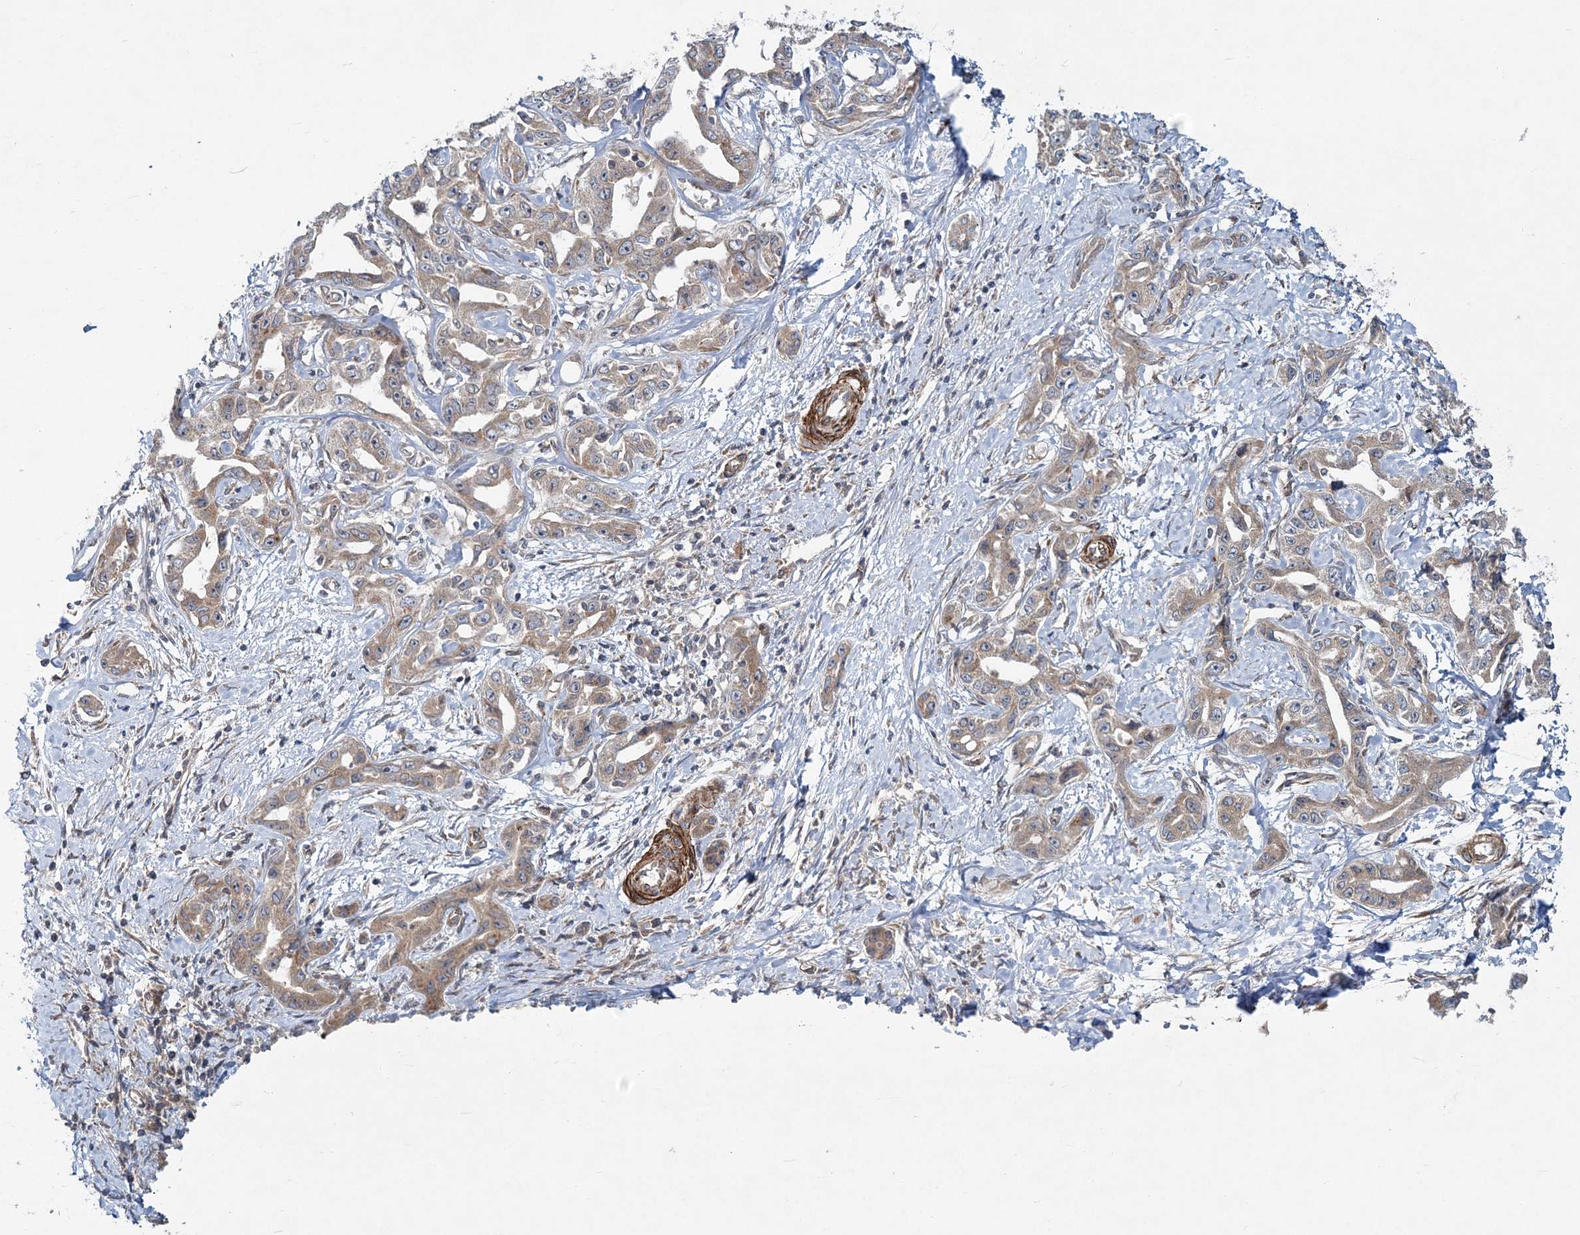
{"staining": {"intensity": "weak", "quantity": ">75%", "location": "cytoplasmic/membranous"}, "tissue": "liver cancer", "cell_type": "Tumor cells", "image_type": "cancer", "snomed": [{"axis": "morphology", "description": "Cholangiocarcinoma"}, {"axis": "topography", "description": "Liver"}], "caption": "DAB immunohistochemical staining of liver cancer (cholangiocarcinoma) reveals weak cytoplasmic/membranous protein expression in approximately >75% of tumor cells.", "gene": "NBAS", "patient": {"sex": "male", "age": 59}}